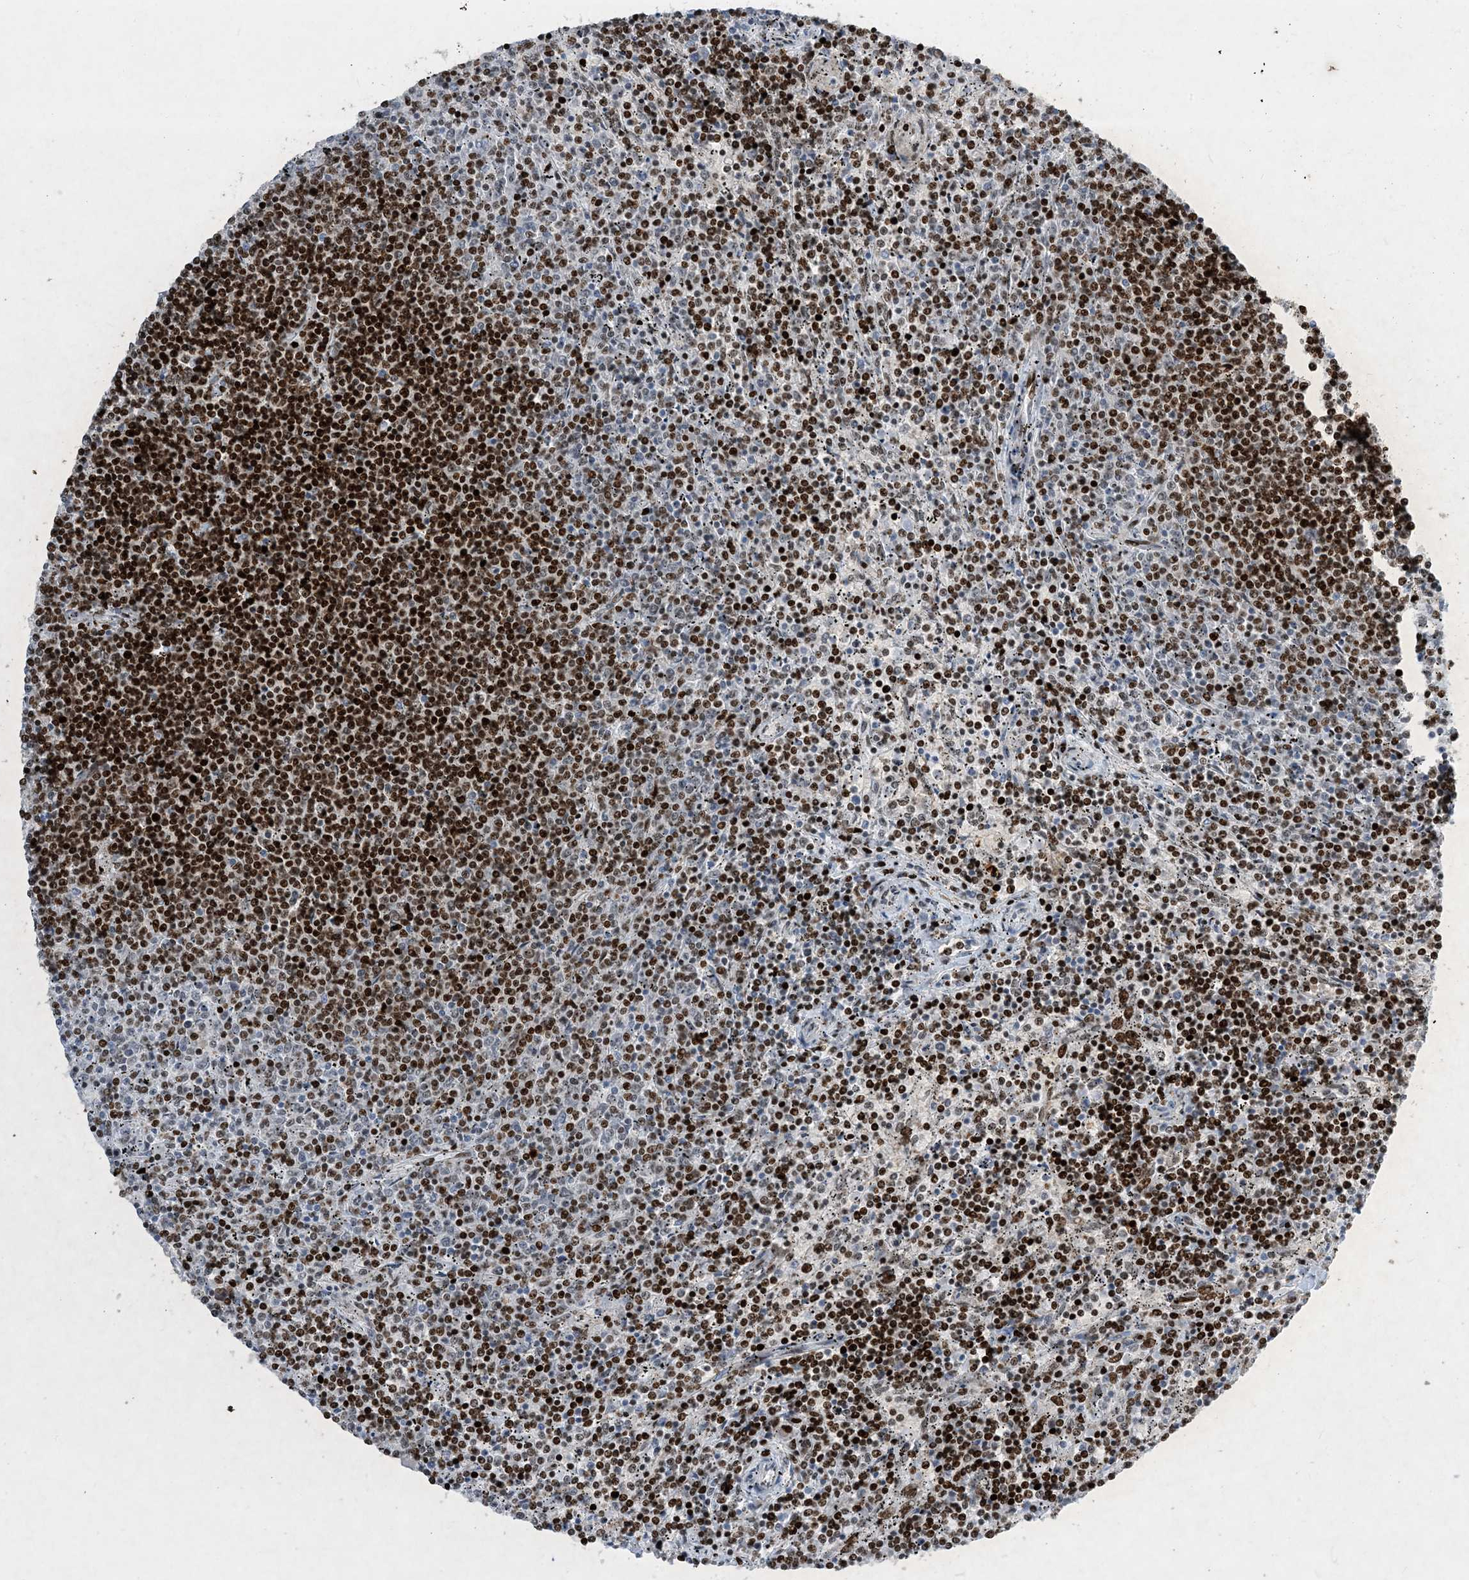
{"staining": {"intensity": "strong", "quantity": "25%-75%", "location": "nuclear"}, "tissue": "lymphoma", "cell_type": "Tumor cells", "image_type": "cancer", "snomed": [{"axis": "morphology", "description": "Malignant lymphoma, non-Hodgkin's type, Low grade"}, {"axis": "topography", "description": "Spleen"}], "caption": "High-power microscopy captured an IHC micrograph of lymphoma, revealing strong nuclear positivity in about 25%-75% of tumor cells.", "gene": "SLC25A53", "patient": {"sex": "female", "age": 50}}